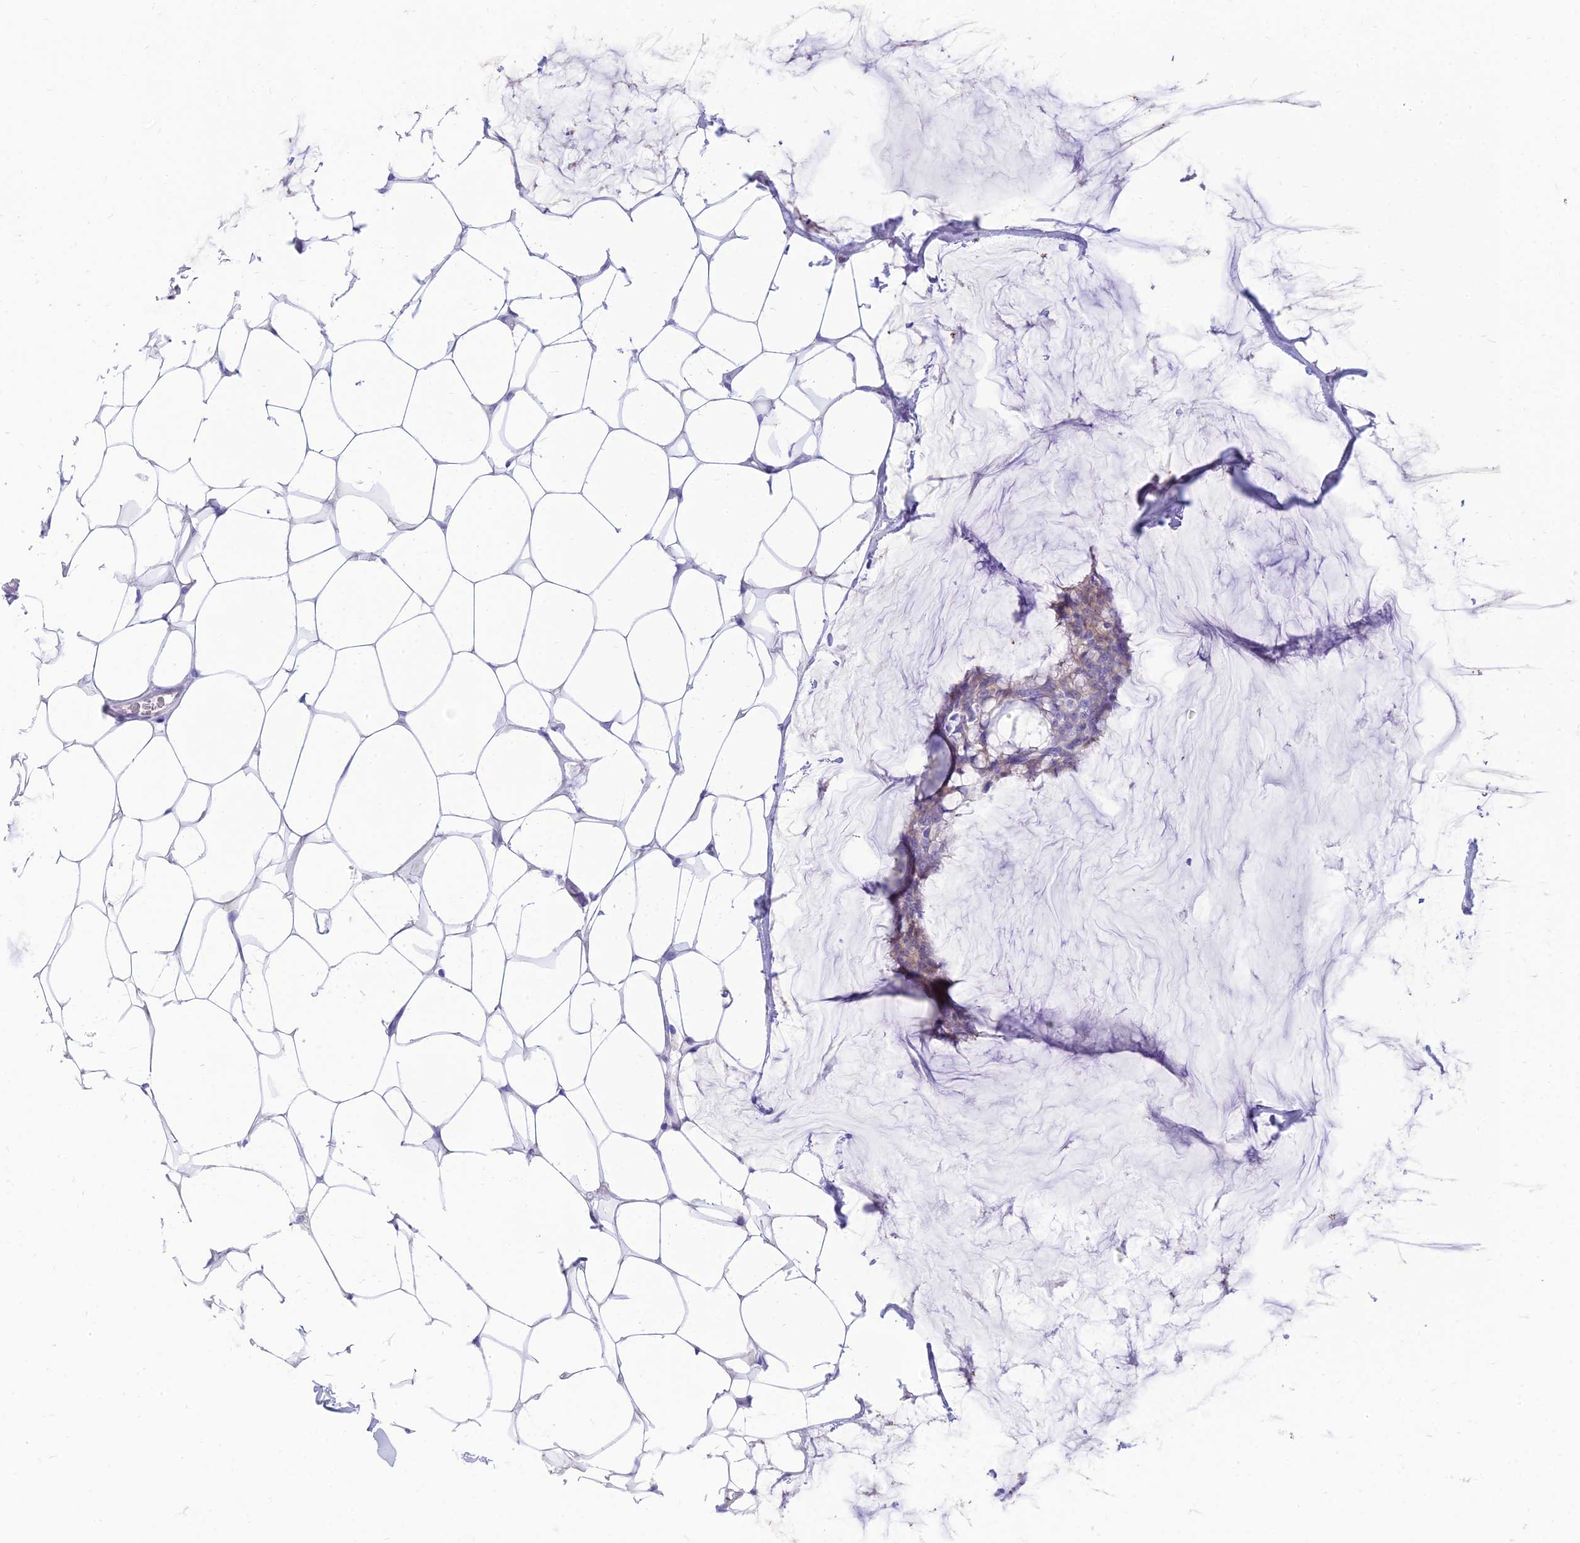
{"staining": {"intensity": "weak", "quantity": "<25%", "location": "cytoplasmic/membranous"}, "tissue": "breast cancer", "cell_type": "Tumor cells", "image_type": "cancer", "snomed": [{"axis": "morphology", "description": "Duct carcinoma"}, {"axis": "topography", "description": "Breast"}], "caption": "An image of human invasive ductal carcinoma (breast) is negative for staining in tumor cells. The staining is performed using DAB (3,3'-diaminobenzidine) brown chromogen with nuclei counter-stained in using hematoxylin.", "gene": "TAC3", "patient": {"sex": "female", "age": 93}}